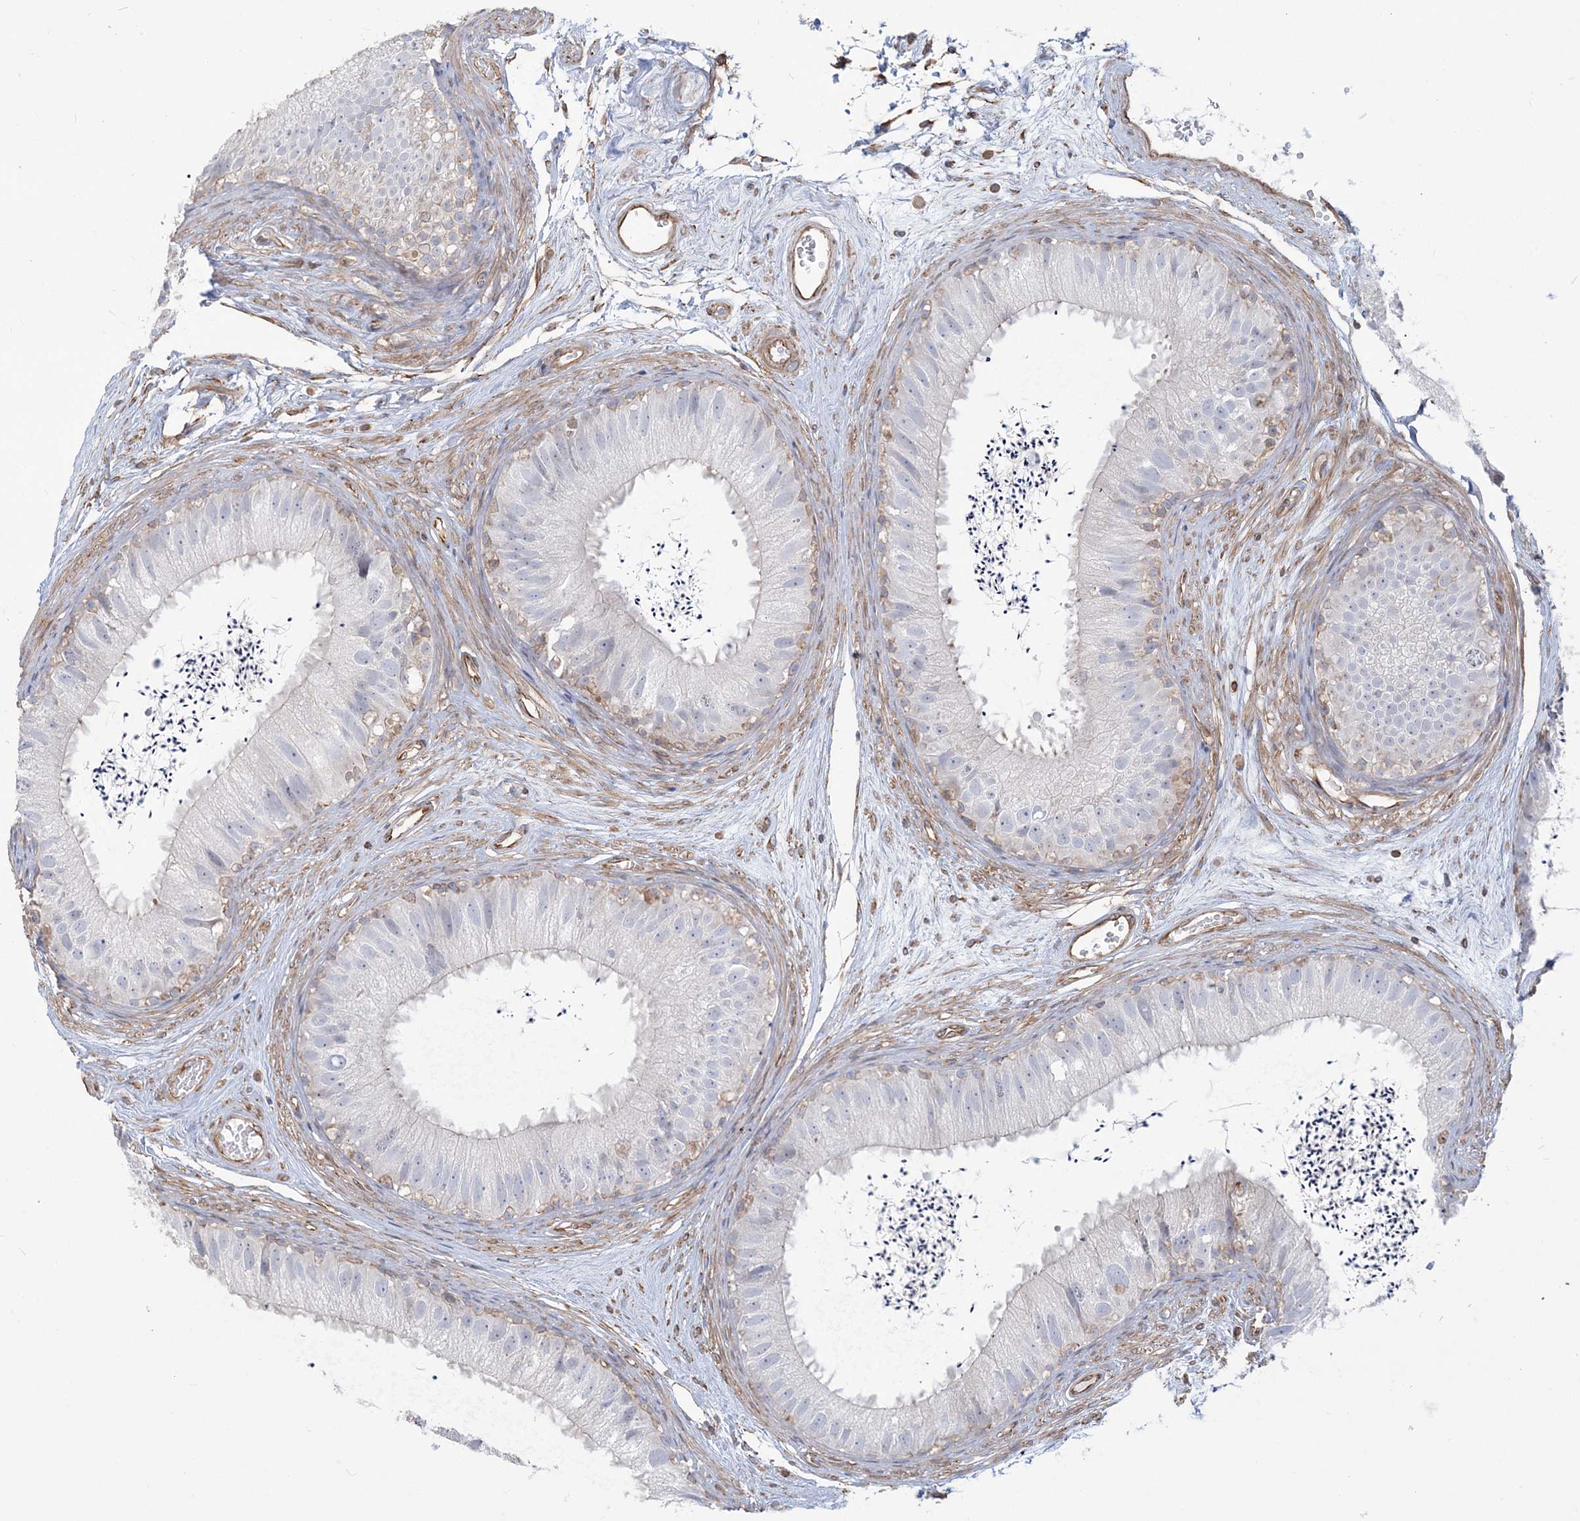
{"staining": {"intensity": "moderate", "quantity": "<25%", "location": "cytoplasmic/membranous"}, "tissue": "epididymis", "cell_type": "Glandular cells", "image_type": "normal", "snomed": [{"axis": "morphology", "description": "Normal tissue, NOS"}, {"axis": "topography", "description": "Epididymis"}], "caption": "Glandular cells show moderate cytoplasmic/membranous expression in approximately <25% of cells in unremarkable epididymis.", "gene": "ZNF821", "patient": {"sex": "male", "age": 77}}